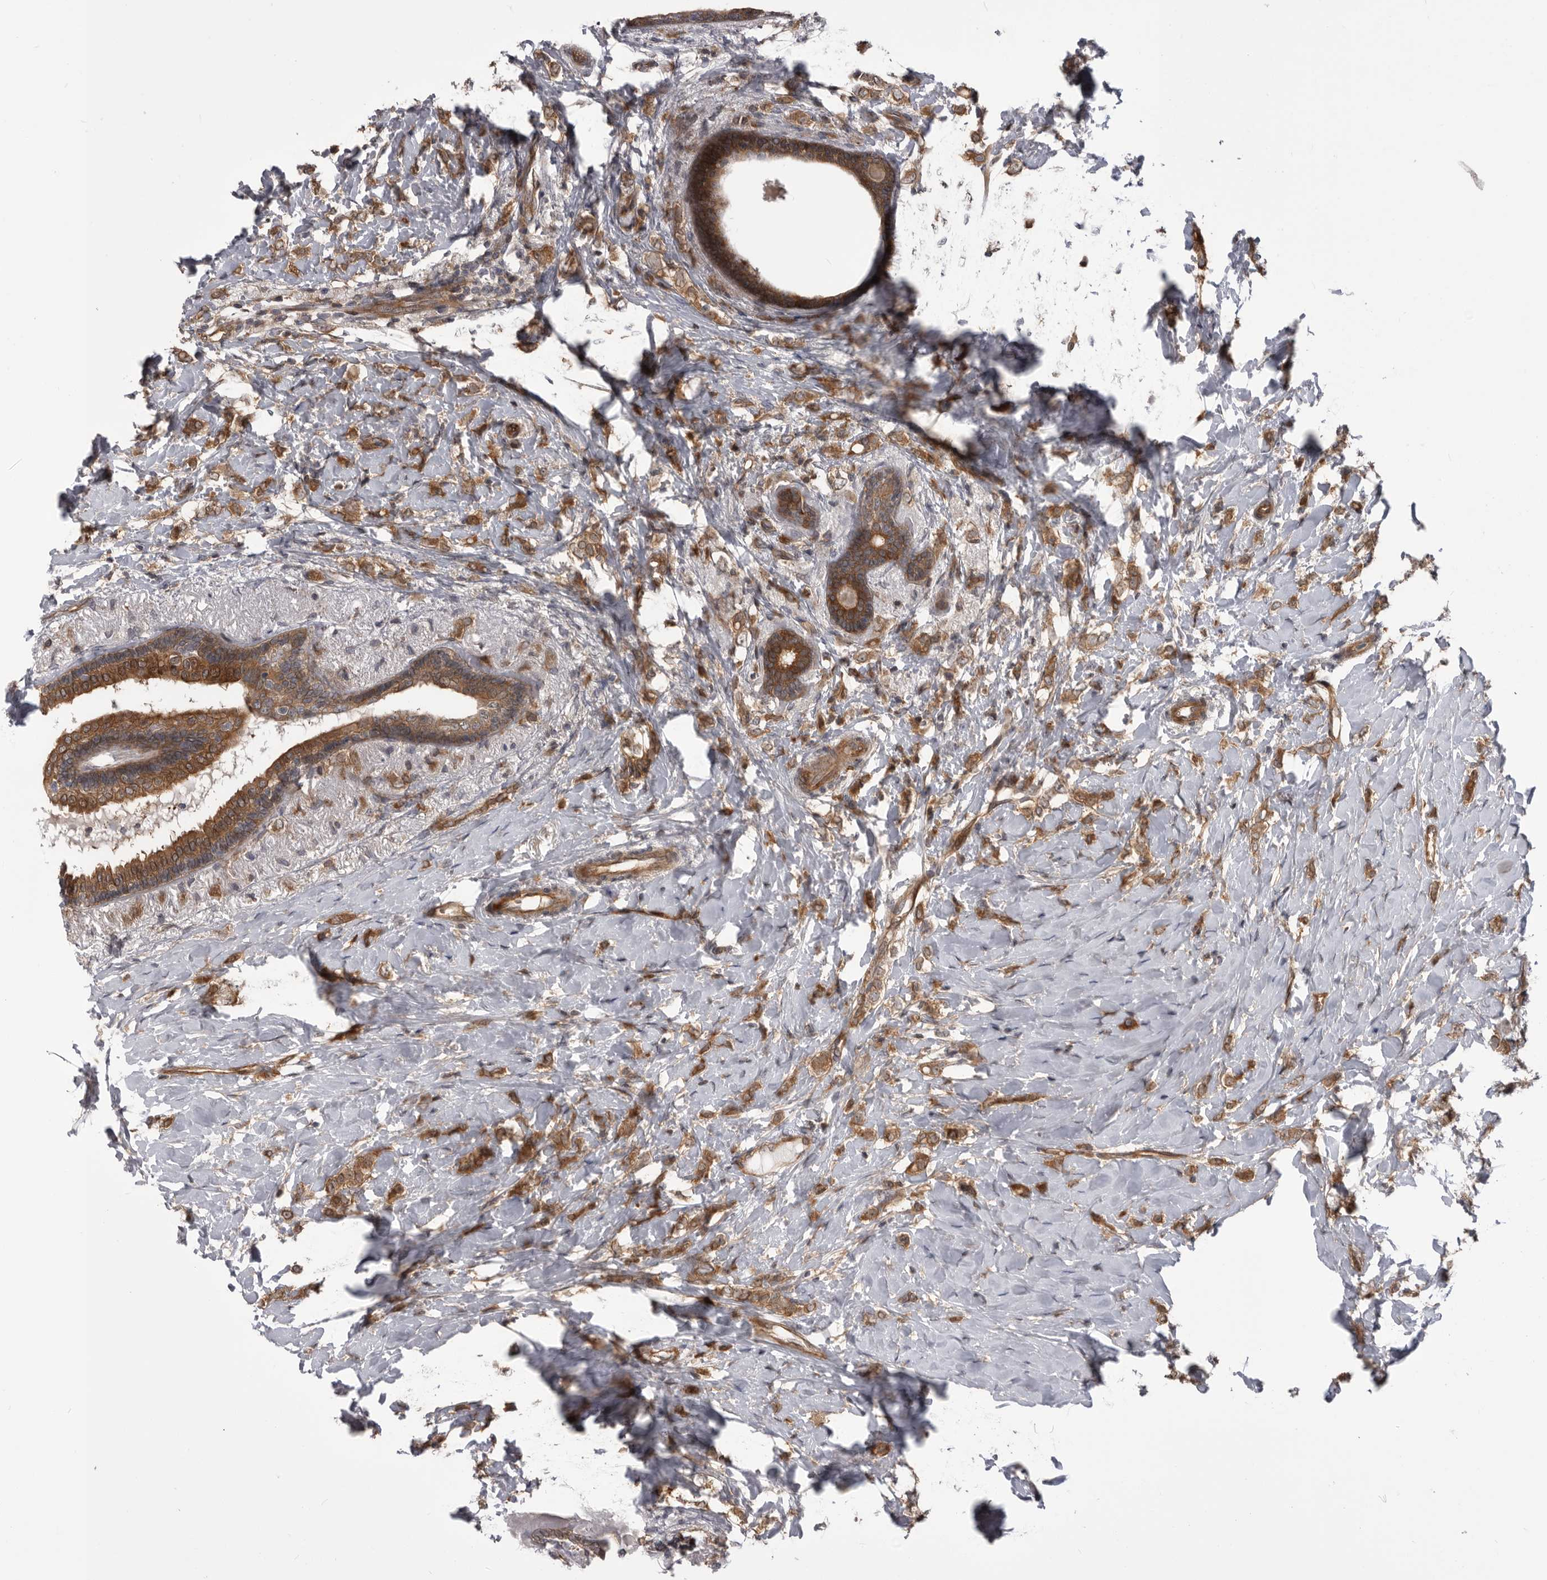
{"staining": {"intensity": "moderate", "quantity": ">75%", "location": "cytoplasmic/membranous"}, "tissue": "breast cancer", "cell_type": "Tumor cells", "image_type": "cancer", "snomed": [{"axis": "morphology", "description": "Normal tissue, NOS"}, {"axis": "morphology", "description": "Lobular carcinoma"}, {"axis": "topography", "description": "Breast"}], "caption": "Protein staining reveals moderate cytoplasmic/membranous expression in approximately >75% of tumor cells in lobular carcinoma (breast).", "gene": "RAB3GAP2", "patient": {"sex": "female", "age": 47}}